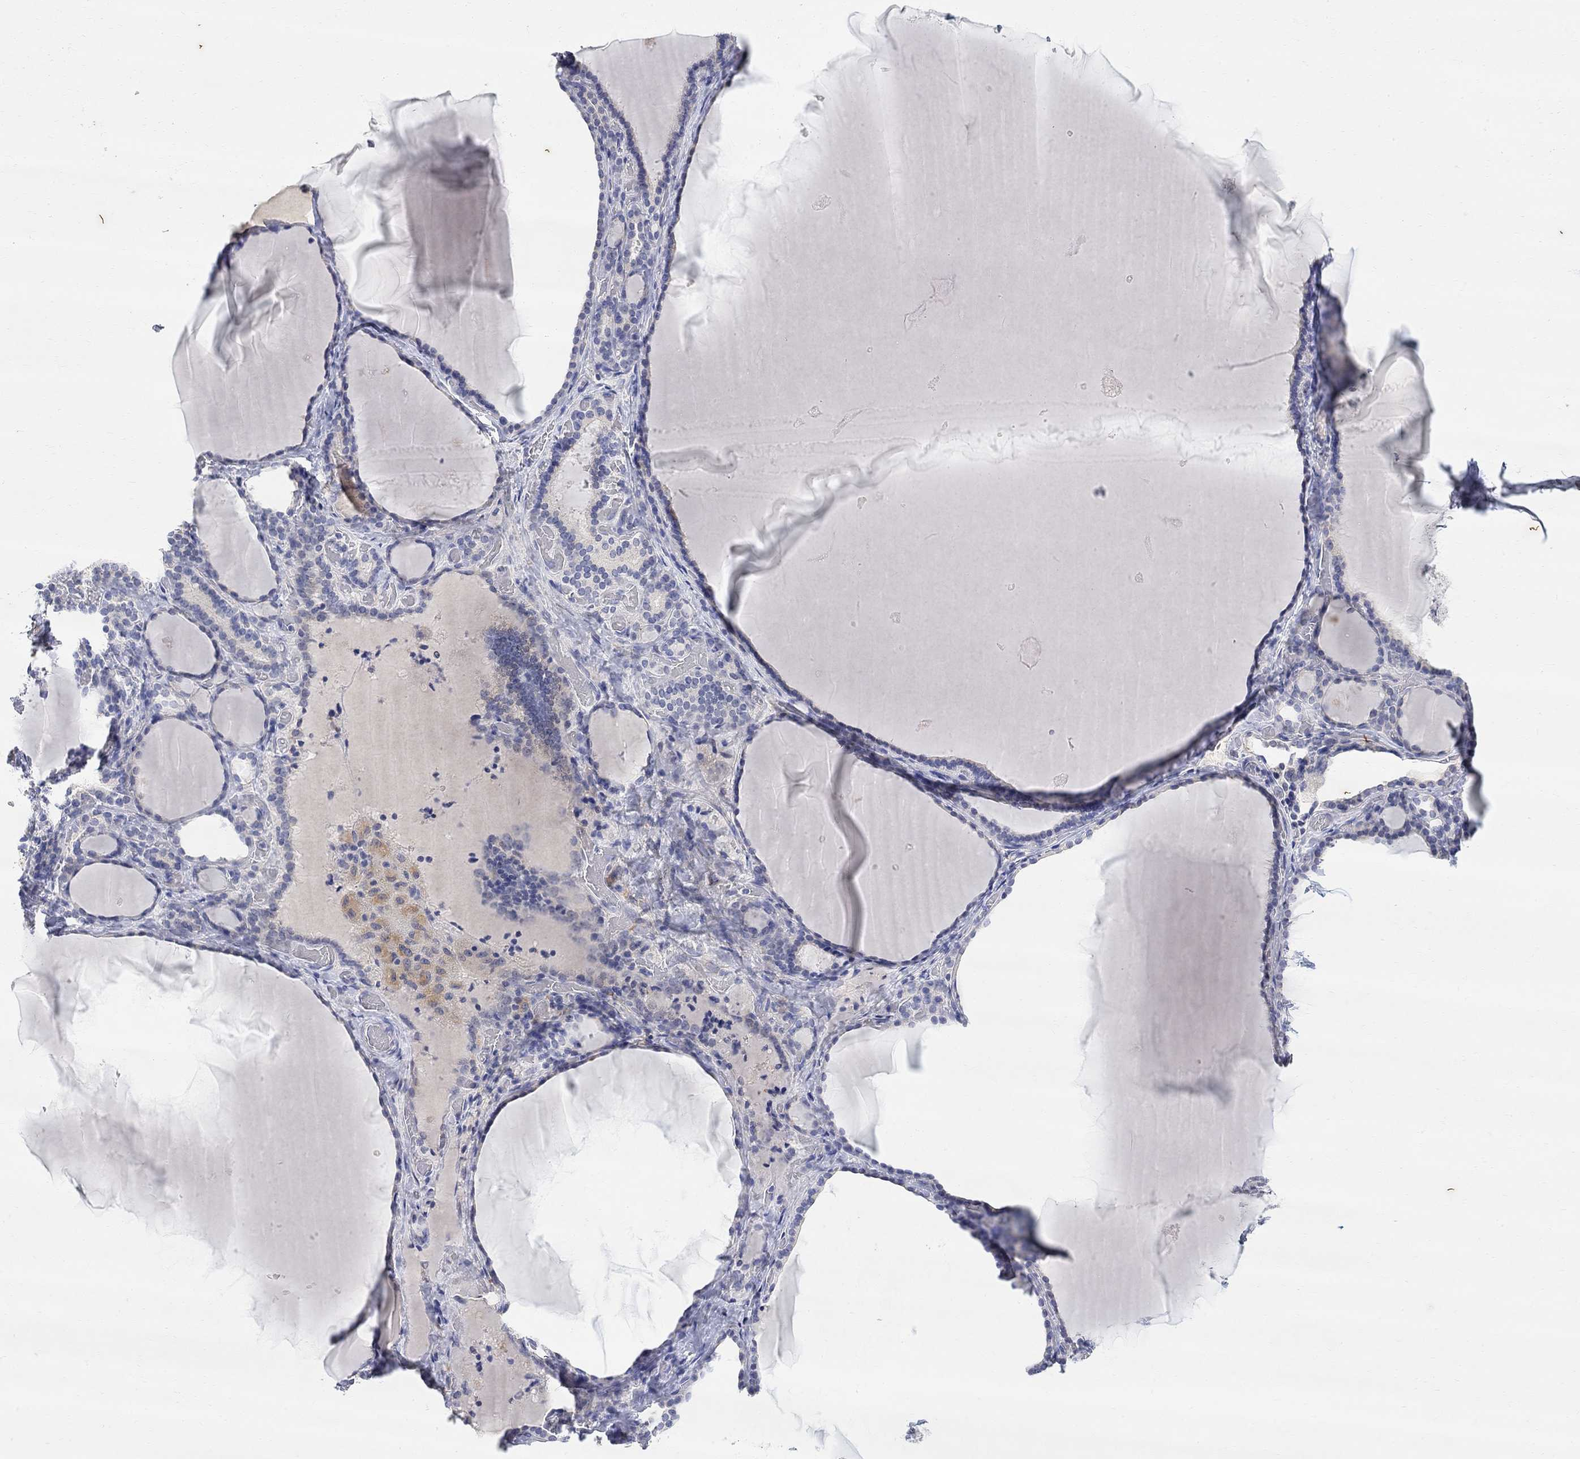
{"staining": {"intensity": "negative", "quantity": "none", "location": "none"}, "tissue": "thyroid gland", "cell_type": "Glandular cells", "image_type": "normal", "snomed": [{"axis": "morphology", "description": "Normal tissue, NOS"}, {"axis": "morphology", "description": "Hyperplasia, NOS"}, {"axis": "topography", "description": "Thyroid gland"}], "caption": "High power microscopy micrograph of an IHC micrograph of benign thyroid gland, revealing no significant positivity in glandular cells. The staining is performed using DAB brown chromogen with nuclei counter-stained in using hematoxylin.", "gene": "FNDC5", "patient": {"sex": "female", "age": 27}}